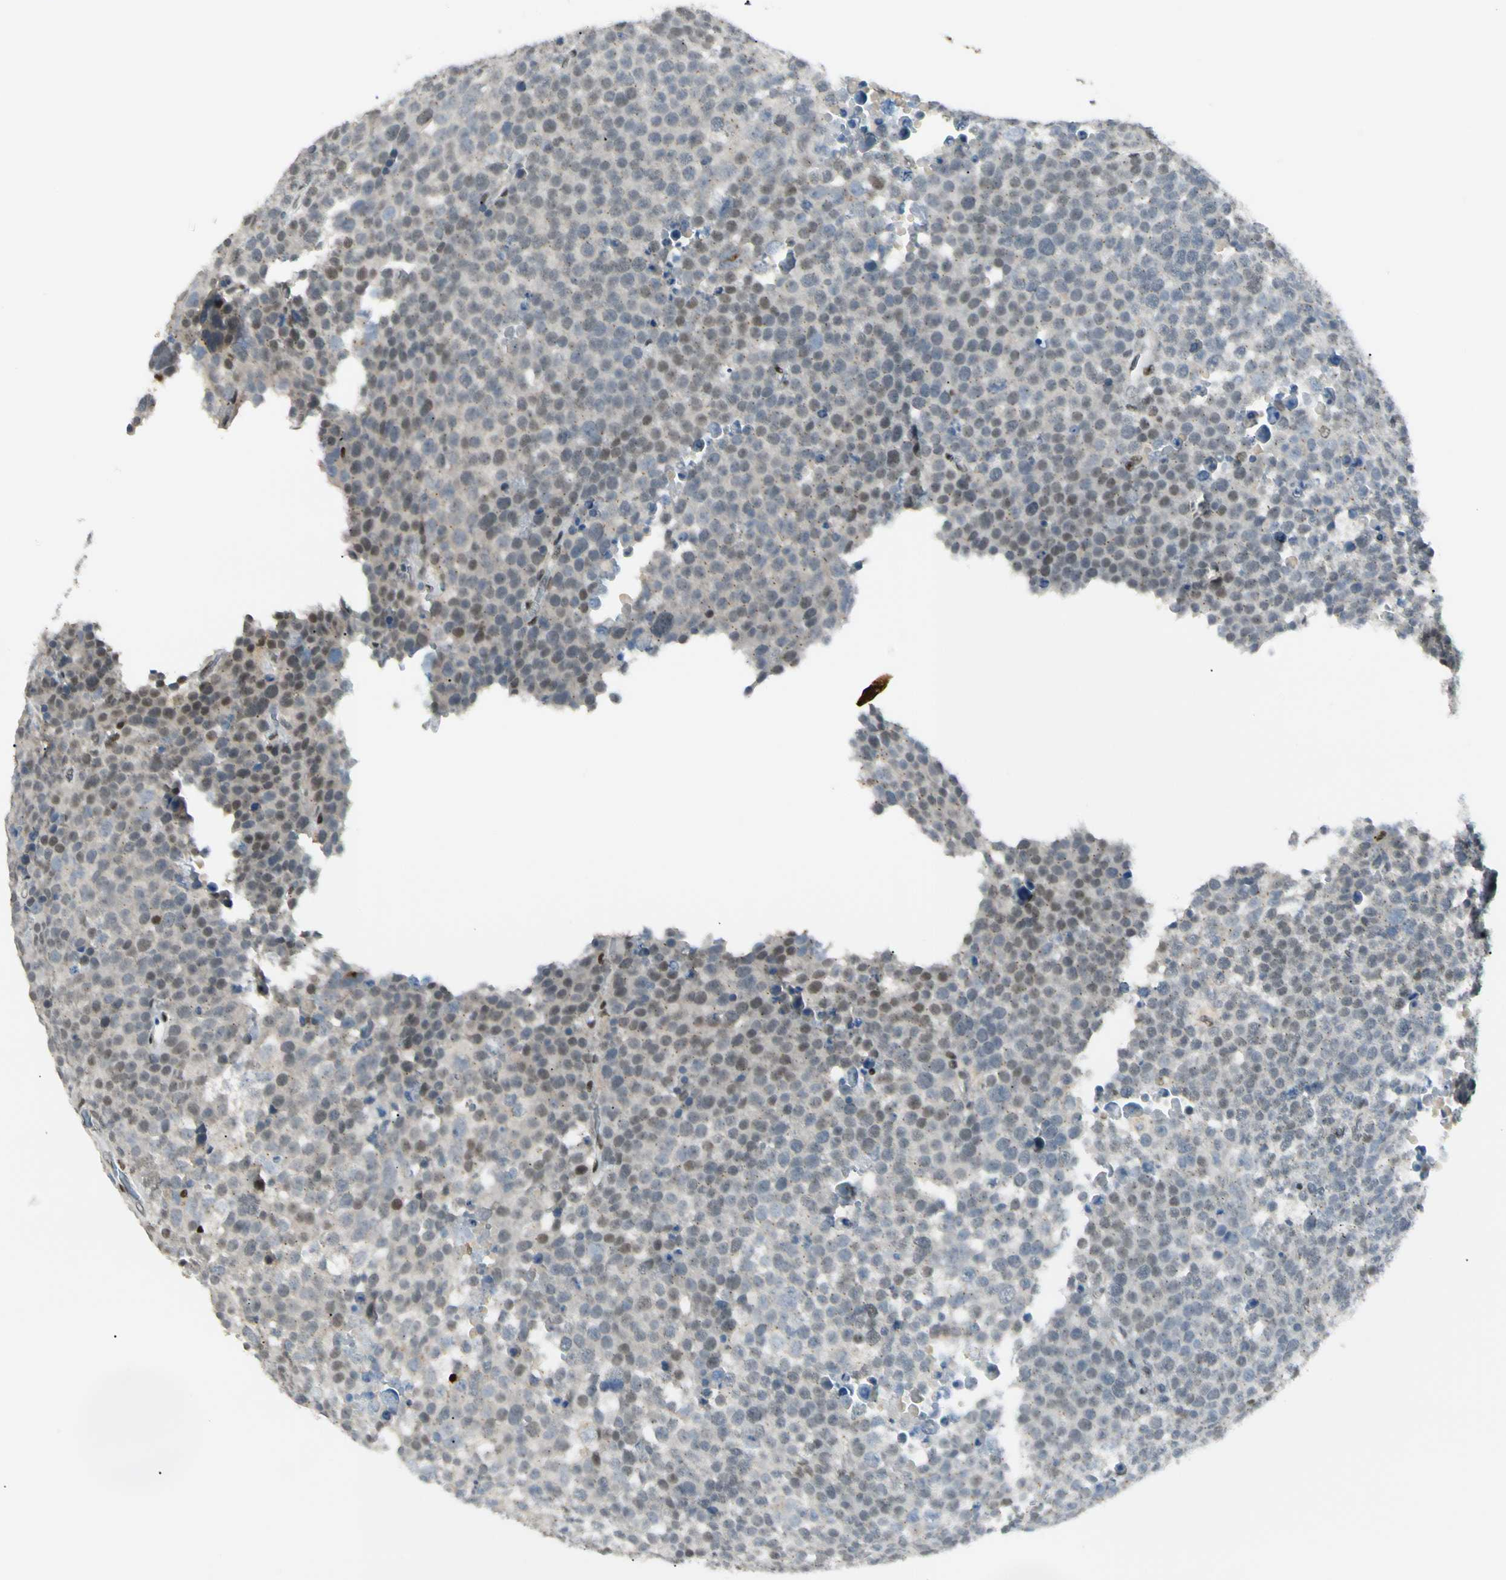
{"staining": {"intensity": "weak", "quantity": "25%-75%", "location": "nuclear"}, "tissue": "testis cancer", "cell_type": "Tumor cells", "image_type": "cancer", "snomed": [{"axis": "morphology", "description": "Seminoma, NOS"}, {"axis": "topography", "description": "Testis"}], "caption": "Protein expression analysis of human seminoma (testis) reveals weak nuclear expression in approximately 25%-75% of tumor cells. The protein is stained brown, and the nuclei are stained in blue (DAB IHC with brightfield microscopy, high magnification).", "gene": "ATXN1", "patient": {"sex": "male", "age": 71}}